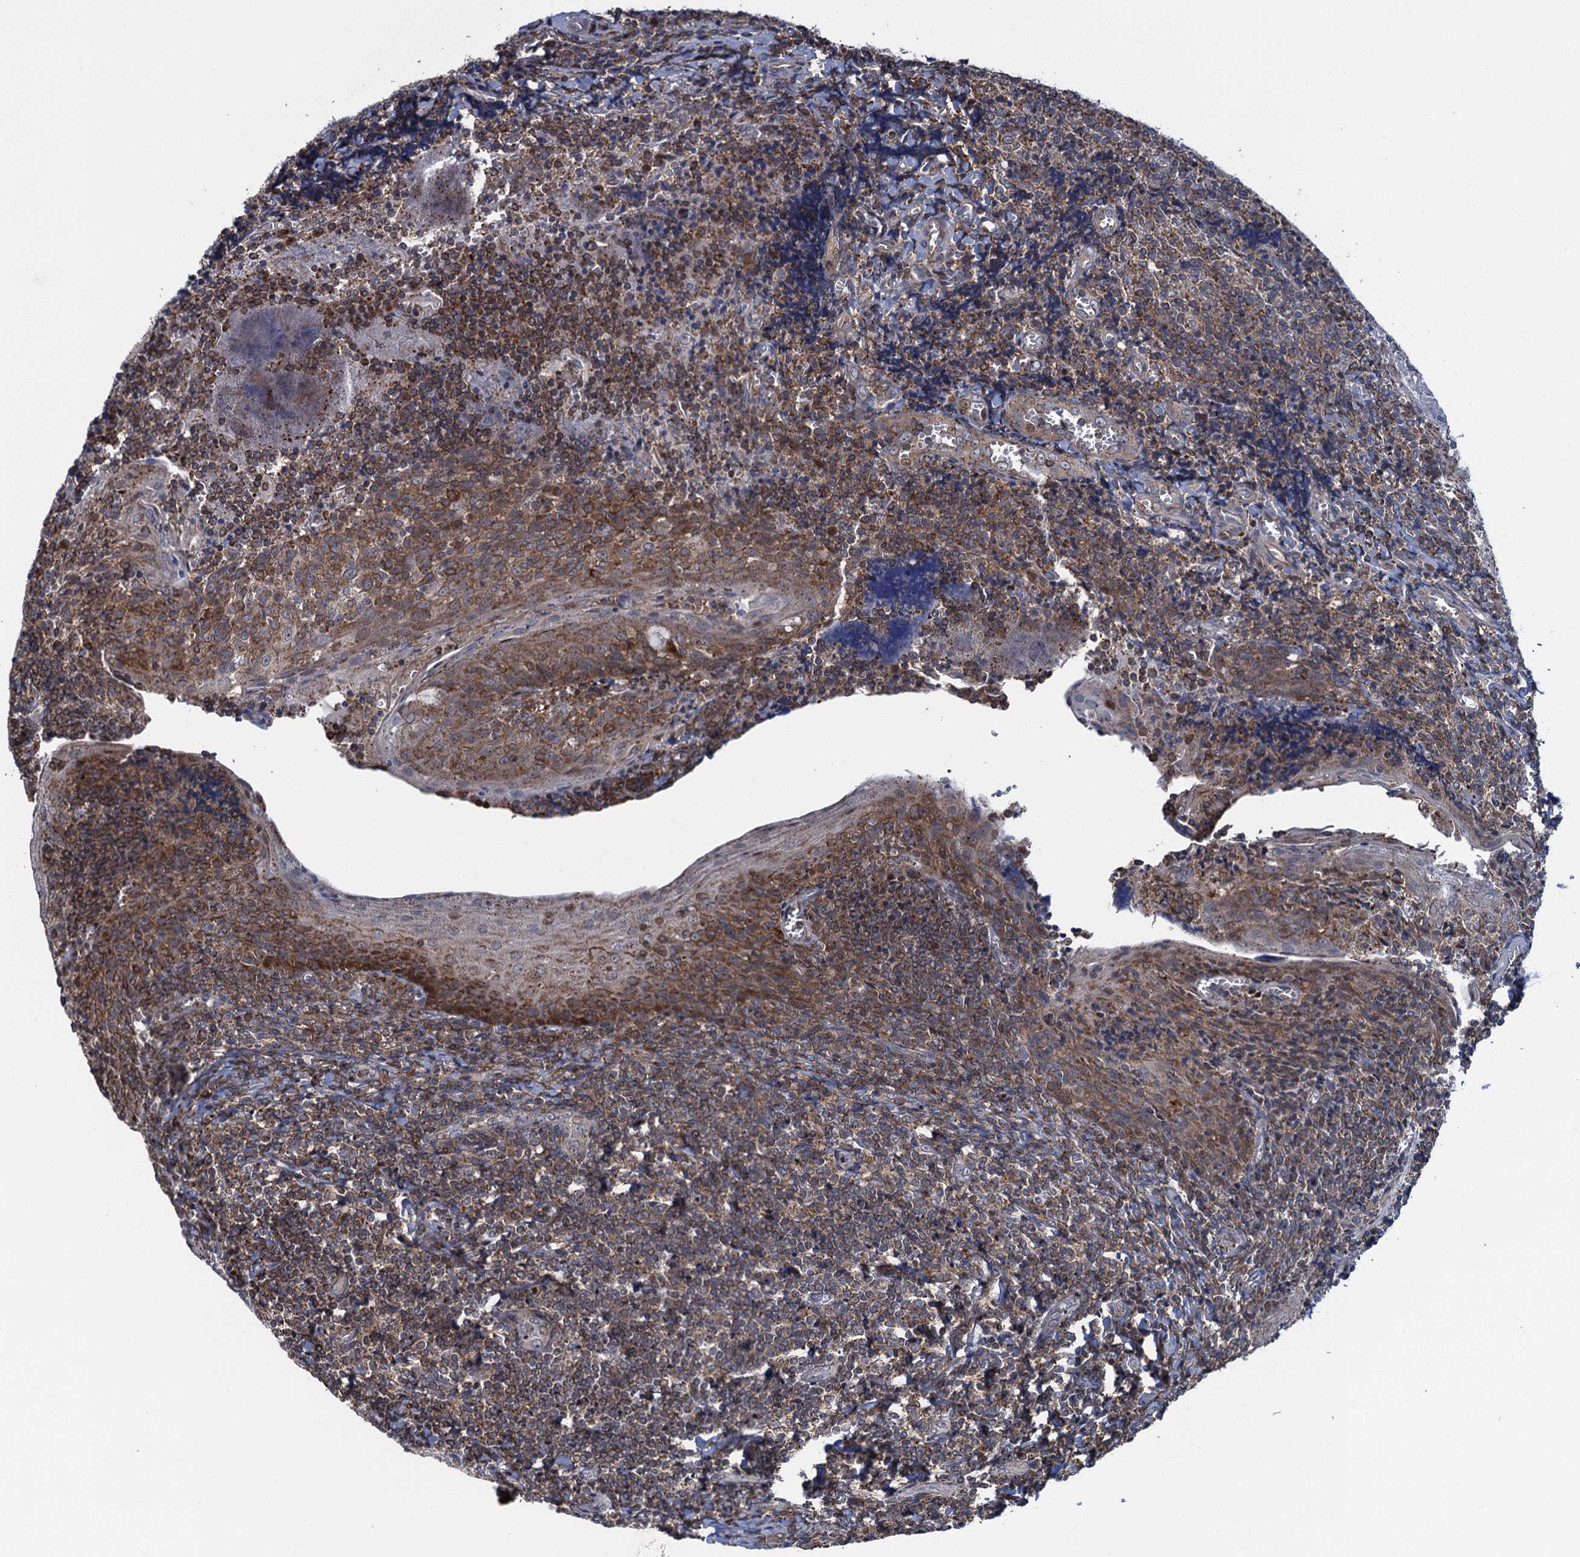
{"staining": {"intensity": "moderate", "quantity": ">75%", "location": "cytoplasmic/membranous"}, "tissue": "tonsil", "cell_type": "Germinal center cells", "image_type": "normal", "snomed": [{"axis": "morphology", "description": "Normal tissue, NOS"}, {"axis": "topography", "description": "Tonsil"}], "caption": "Immunohistochemical staining of benign human tonsil shows medium levels of moderate cytoplasmic/membranous staining in approximately >75% of germinal center cells.", "gene": "CCDC102A", "patient": {"sex": "male", "age": 27}}